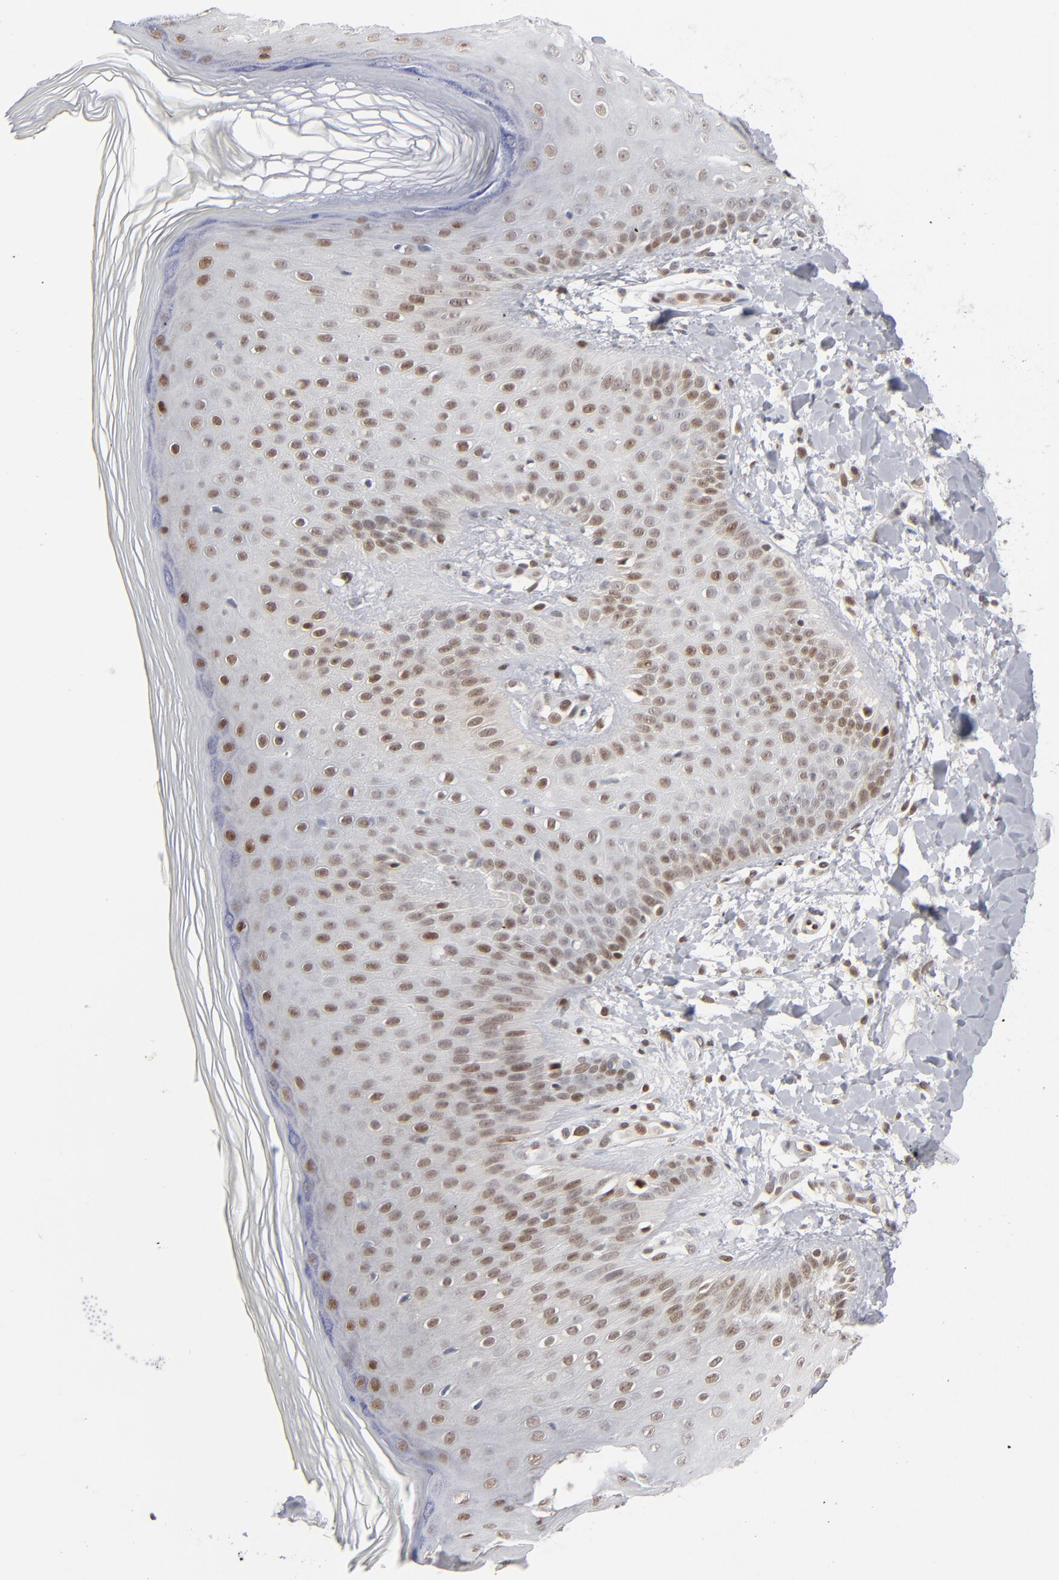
{"staining": {"intensity": "moderate", "quantity": ">75%", "location": "nuclear"}, "tissue": "skin", "cell_type": "Epidermal cells", "image_type": "normal", "snomed": [{"axis": "morphology", "description": "Normal tissue, NOS"}, {"axis": "morphology", "description": "Inflammation, NOS"}, {"axis": "topography", "description": "Soft tissue"}, {"axis": "topography", "description": "Anal"}], "caption": "Immunohistochemistry (IHC) of unremarkable human skin reveals medium levels of moderate nuclear staining in approximately >75% of epidermal cells. The protein is stained brown, and the nuclei are stained in blue (DAB (3,3'-diaminobenzidine) IHC with brightfield microscopy, high magnification).", "gene": "IRF9", "patient": {"sex": "female", "age": 15}}